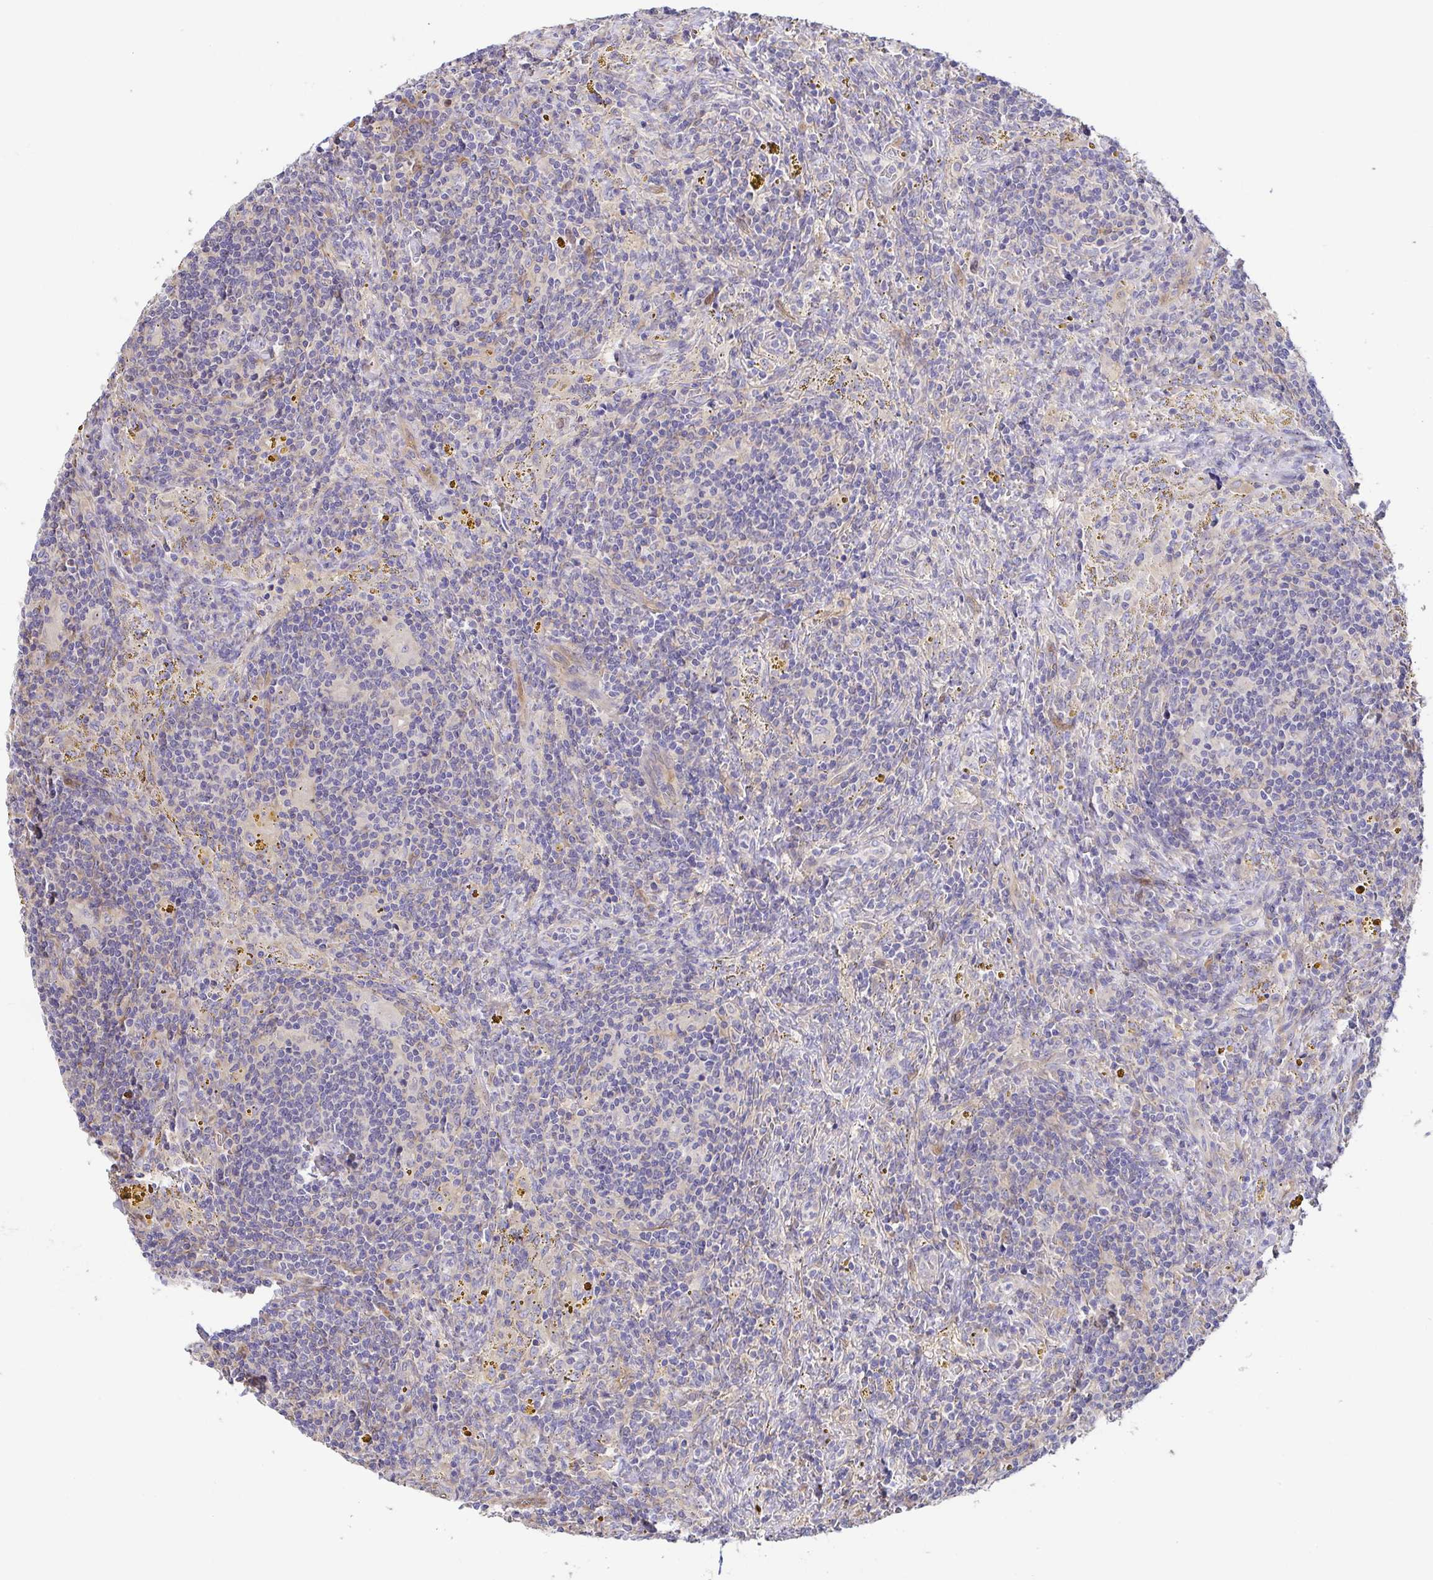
{"staining": {"intensity": "negative", "quantity": "none", "location": "none"}, "tissue": "lymphoma", "cell_type": "Tumor cells", "image_type": "cancer", "snomed": [{"axis": "morphology", "description": "Malignant lymphoma, non-Hodgkin's type, Low grade"}, {"axis": "topography", "description": "Spleen"}], "caption": "DAB (3,3'-diaminobenzidine) immunohistochemical staining of malignant lymphoma, non-Hodgkin's type (low-grade) shows no significant staining in tumor cells.", "gene": "EIF3D", "patient": {"sex": "female", "age": 70}}